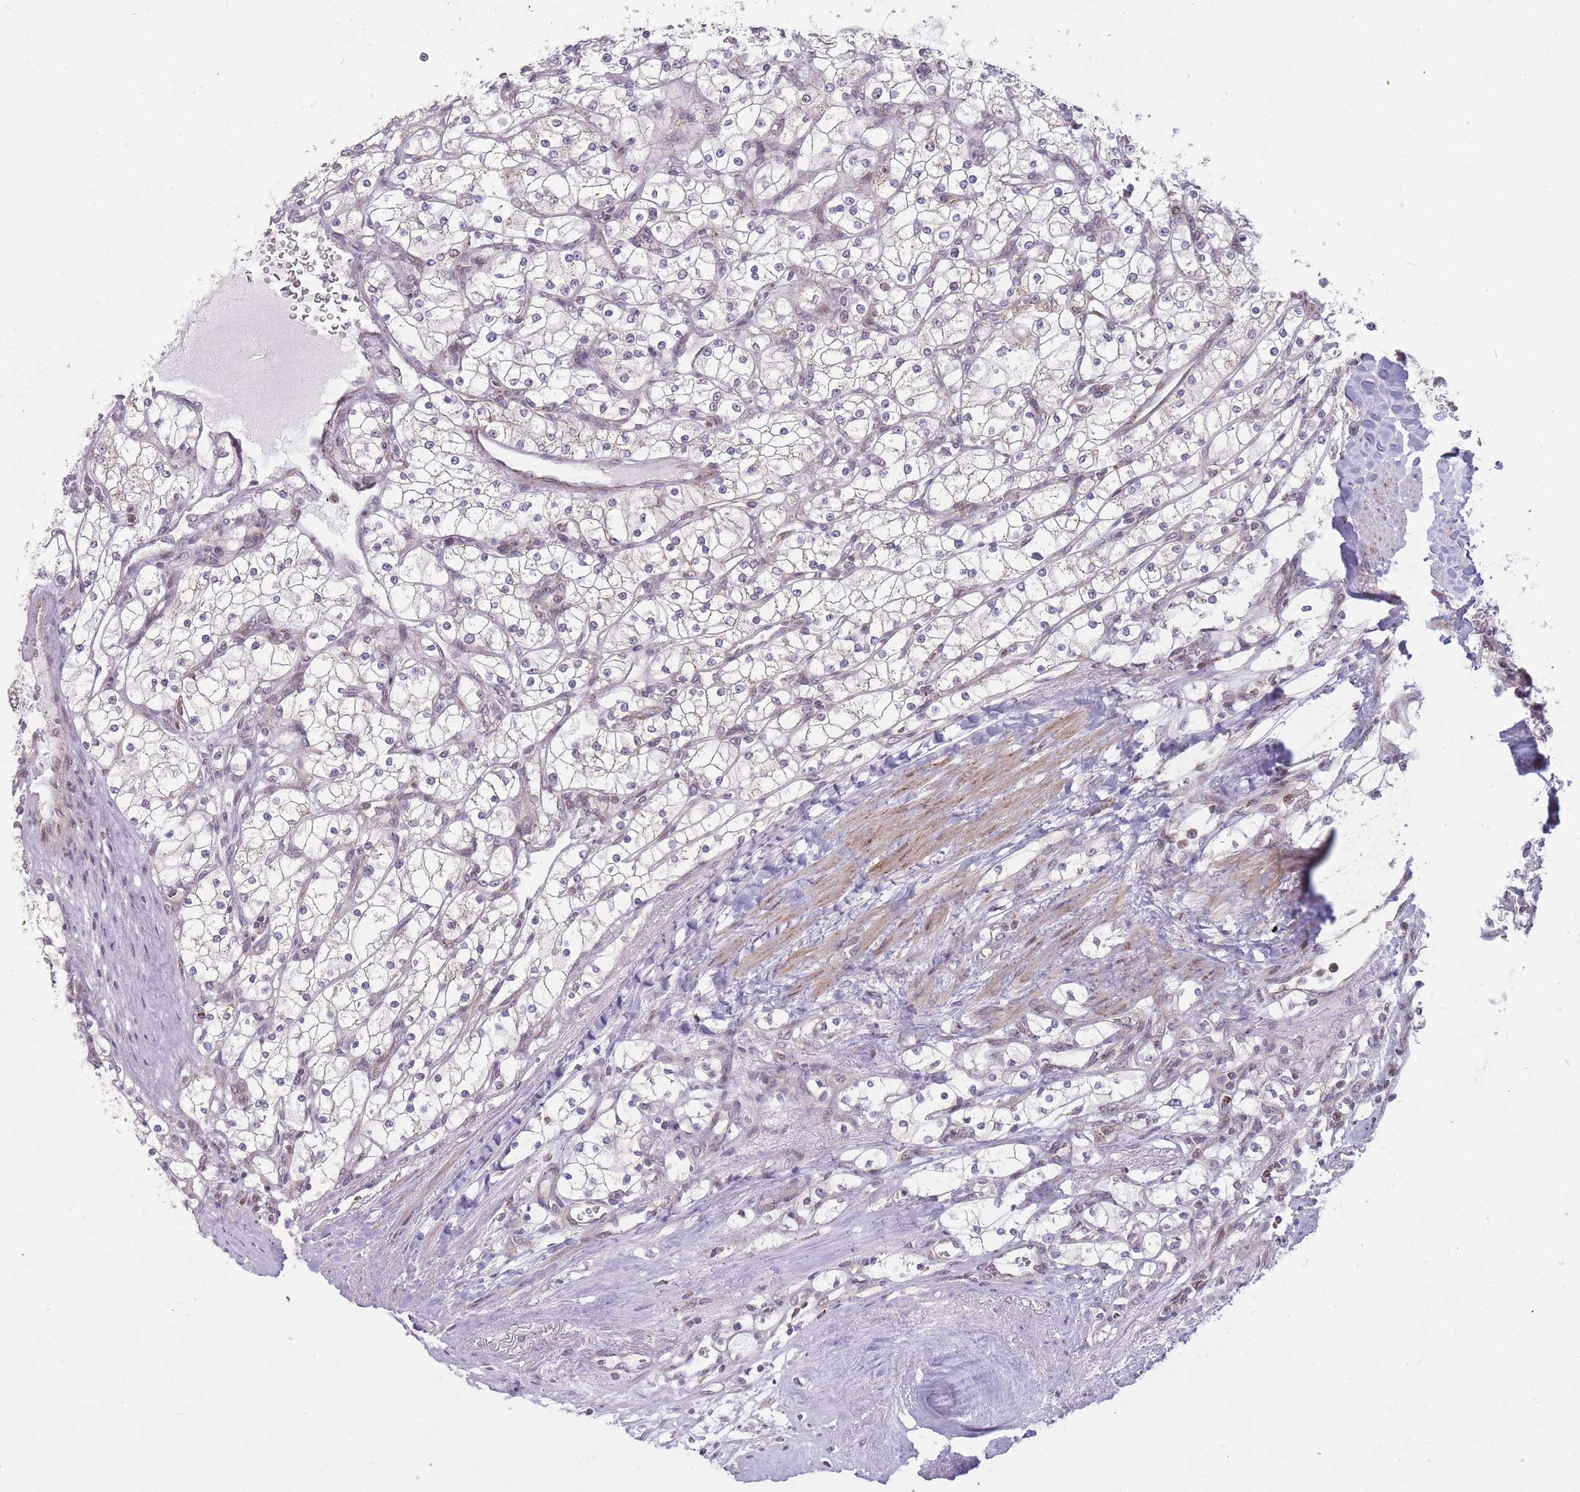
{"staining": {"intensity": "negative", "quantity": "none", "location": "none"}, "tissue": "renal cancer", "cell_type": "Tumor cells", "image_type": "cancer", "snomed": [{"axis": "morphology", "description": "Adenocarcinoma, NOS"}, {"axis": "topography", "description": "Kidney"}], "caption": "A histopathology image of human renal cancer (adenocarcinoma) is negative for staining in tumor cells. The staining is performed using DAB (3,3'-diaminobenzidine) brown chromogen with nuclei counter-stained in using hematoxylin.", "gene": "DPYSL4", "patient": {"sex": "male", "age": 80}}